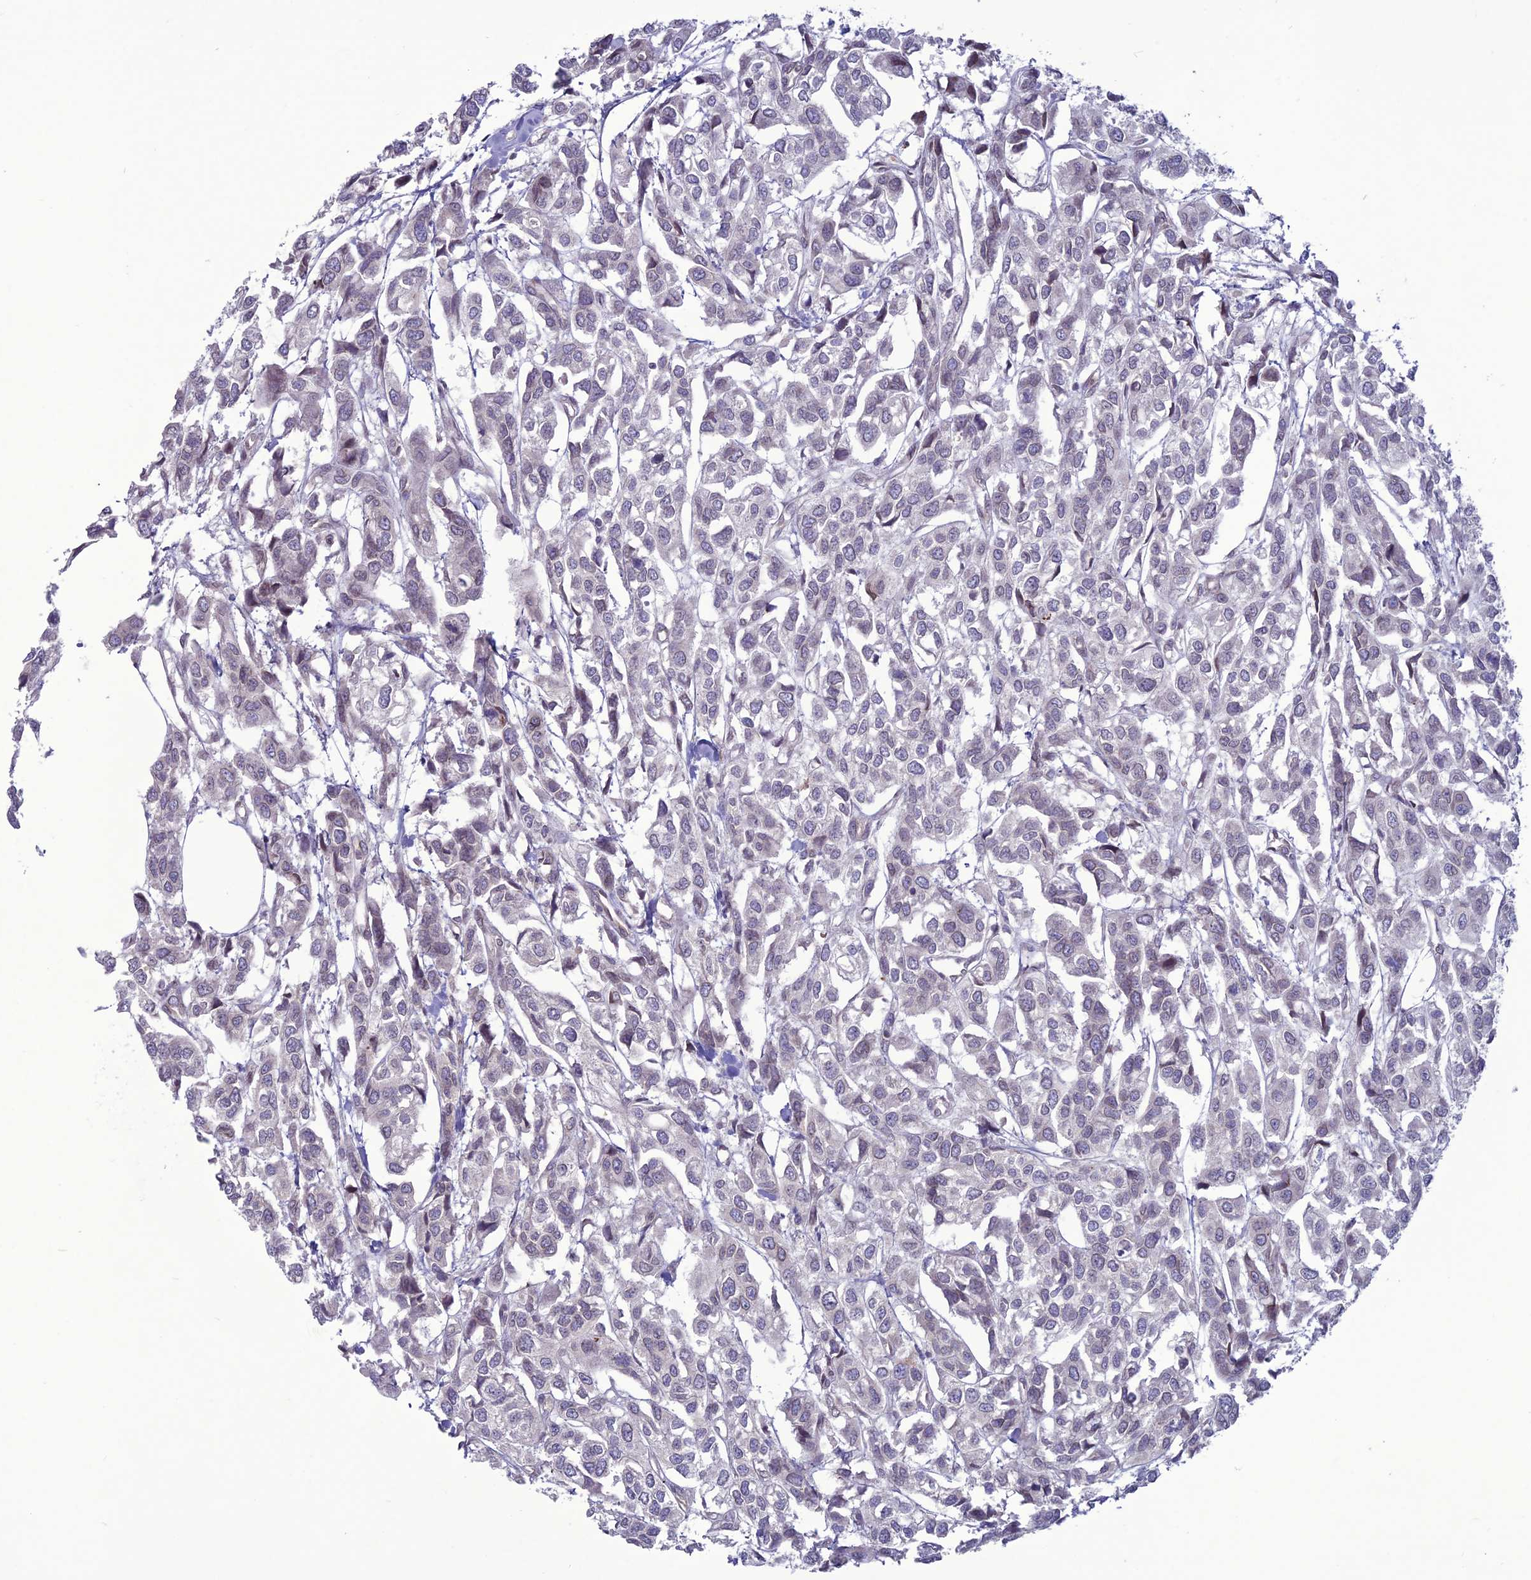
{"staining": {"intensity": "weak", "quantity": "<25%", "location": "nuclear"}, "tissue": "urothelial cancer", "cell_type": "Tumor cells", "image_type": "cancer", "snomed": [{"axis": "morphology", "description": "Urothelial carcinoma, High grade"}, {"axis": "topography", "description": "Urinary bladder"}], "caption": "This is a histopathology image of immunohistochemistry staining of high-grade urothelial carcinoma, which shows no expression in tumor cells. (Brightfield microscopy of DAB immunohistochemistry (IHC) at high magnification).", "gene": "WDR46", "patient": {"sex": "male", "age": 67}}